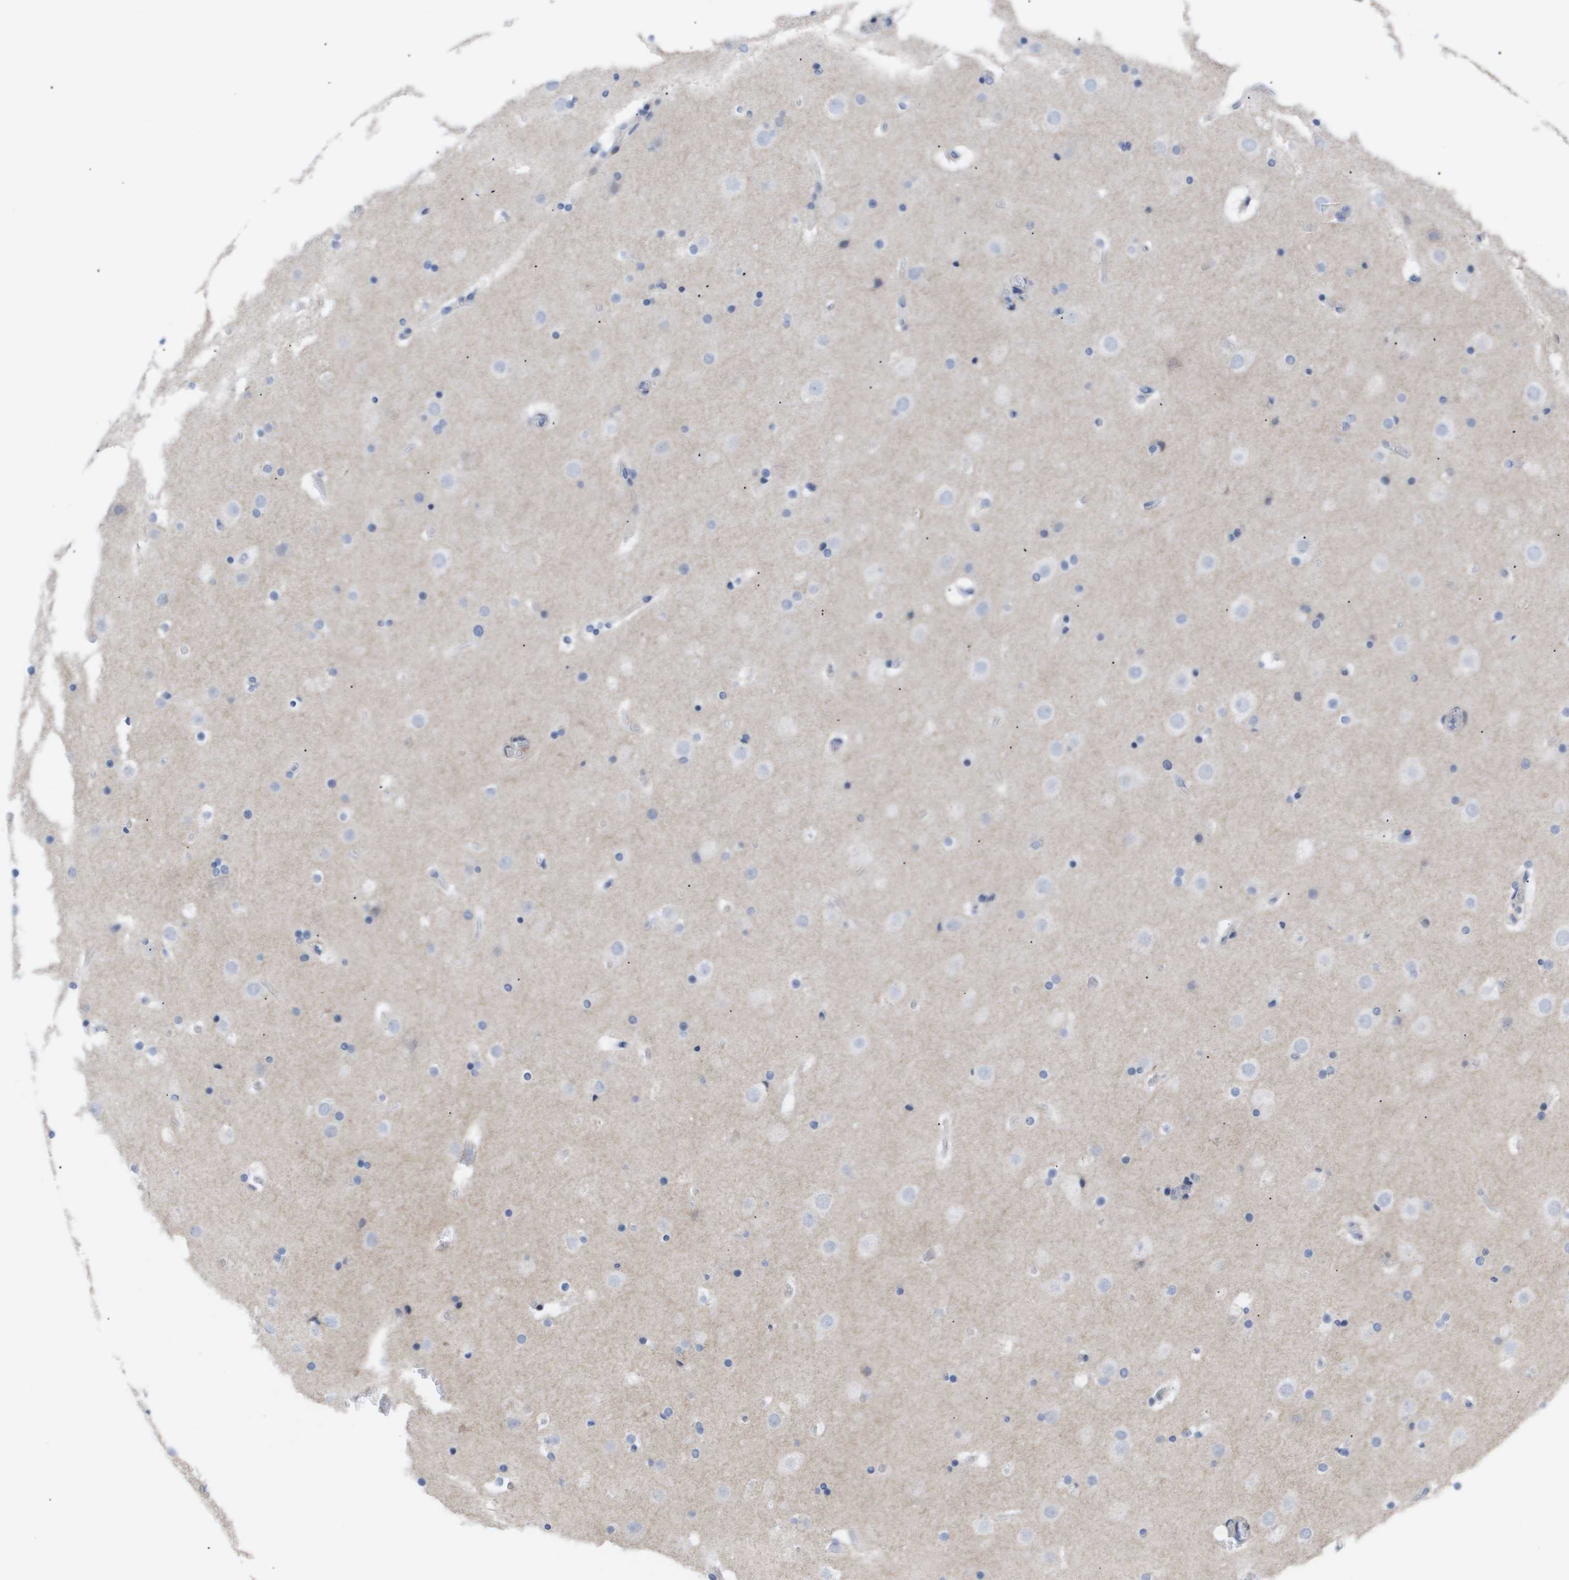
{"staining": {"intensity": "negative", "quantity": "none", "location": "none"}, "tissue": "cerebral cortex", "cell_type": "Endothelial cells", "image_type": "normal", "snomed": [{"axis": "morphology", "description": "Normal tissue, NOS"}, {"axis": "topography", "description": "Cerebral cortex"}], "caption": "Immunohistochemistry of normal human cerebral cortex exhibits no positivity in endothelial cells. The staining is performed using DAB (3,3'-diaminobenzidine) brown chromogen with nuclei counter-stained in using hematoxylin.", "gene": "CAV3", "patient": {"sex": "male", "age": 57}}